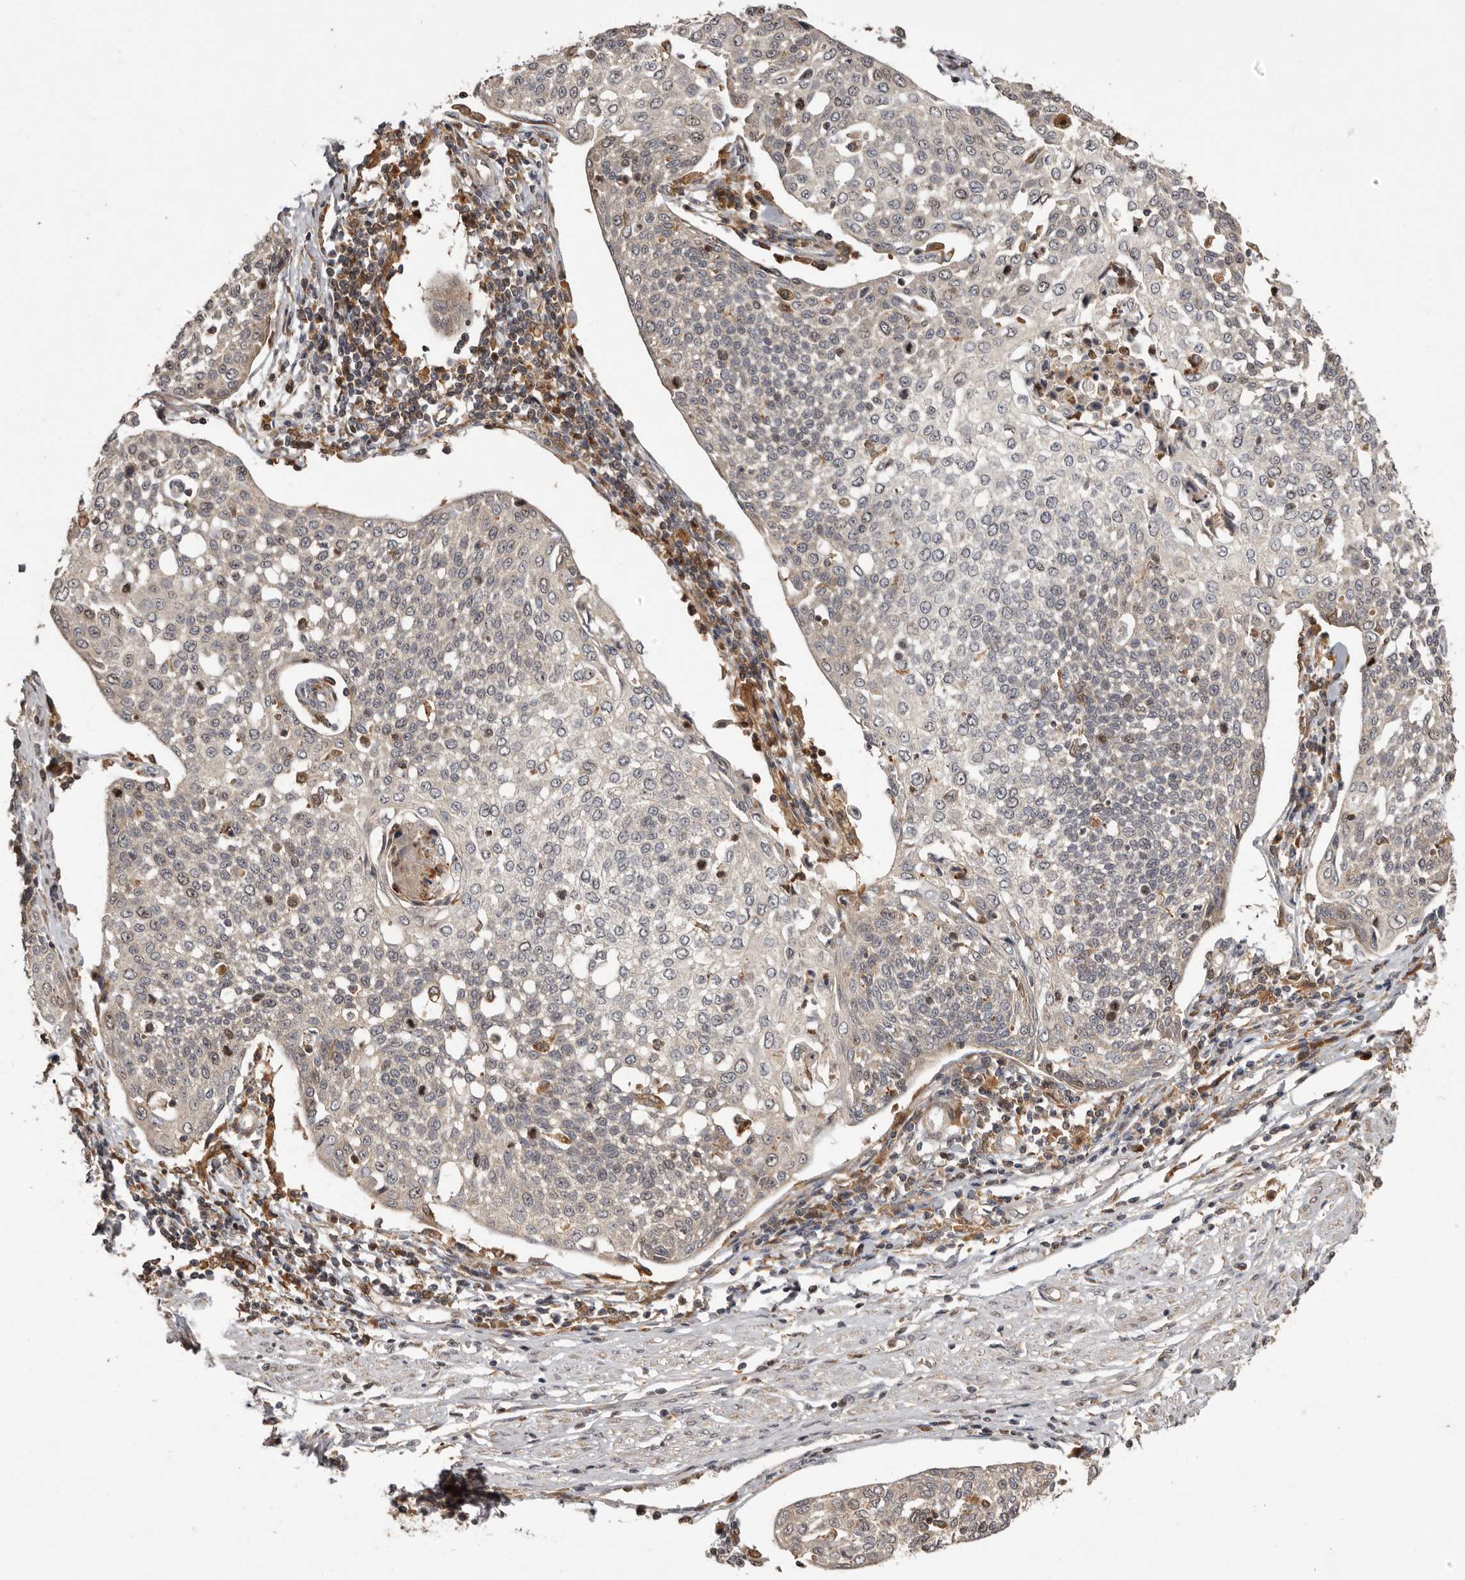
{"staining": {"intensity": "moderate", "quantity": "<25%", "location": "nuclear"}, "tissue": "cervical cancer", "cell_type": "Tumor cells", "image_type": "cancer", "snomed": [{"axis": "morphology", "description": "Squamous cell carcinoma, NOS"}, {"axis": "topography", "description": "Cervix"}], "caption": "Protein expression by immunohistochemistry (IHC) reveals moderate nuclear staining in approximately <25% of tumor cells in cervical cancer (squamous cell carcinoma). The staining is performed using DAB (3,3'-diaminobenzidine) brown chromogen to label protein expression. The nuclei are counter-stained blue using hematoxylin.", "gene": "RNF187", "patient": {"sex": "female", "age": 34}}